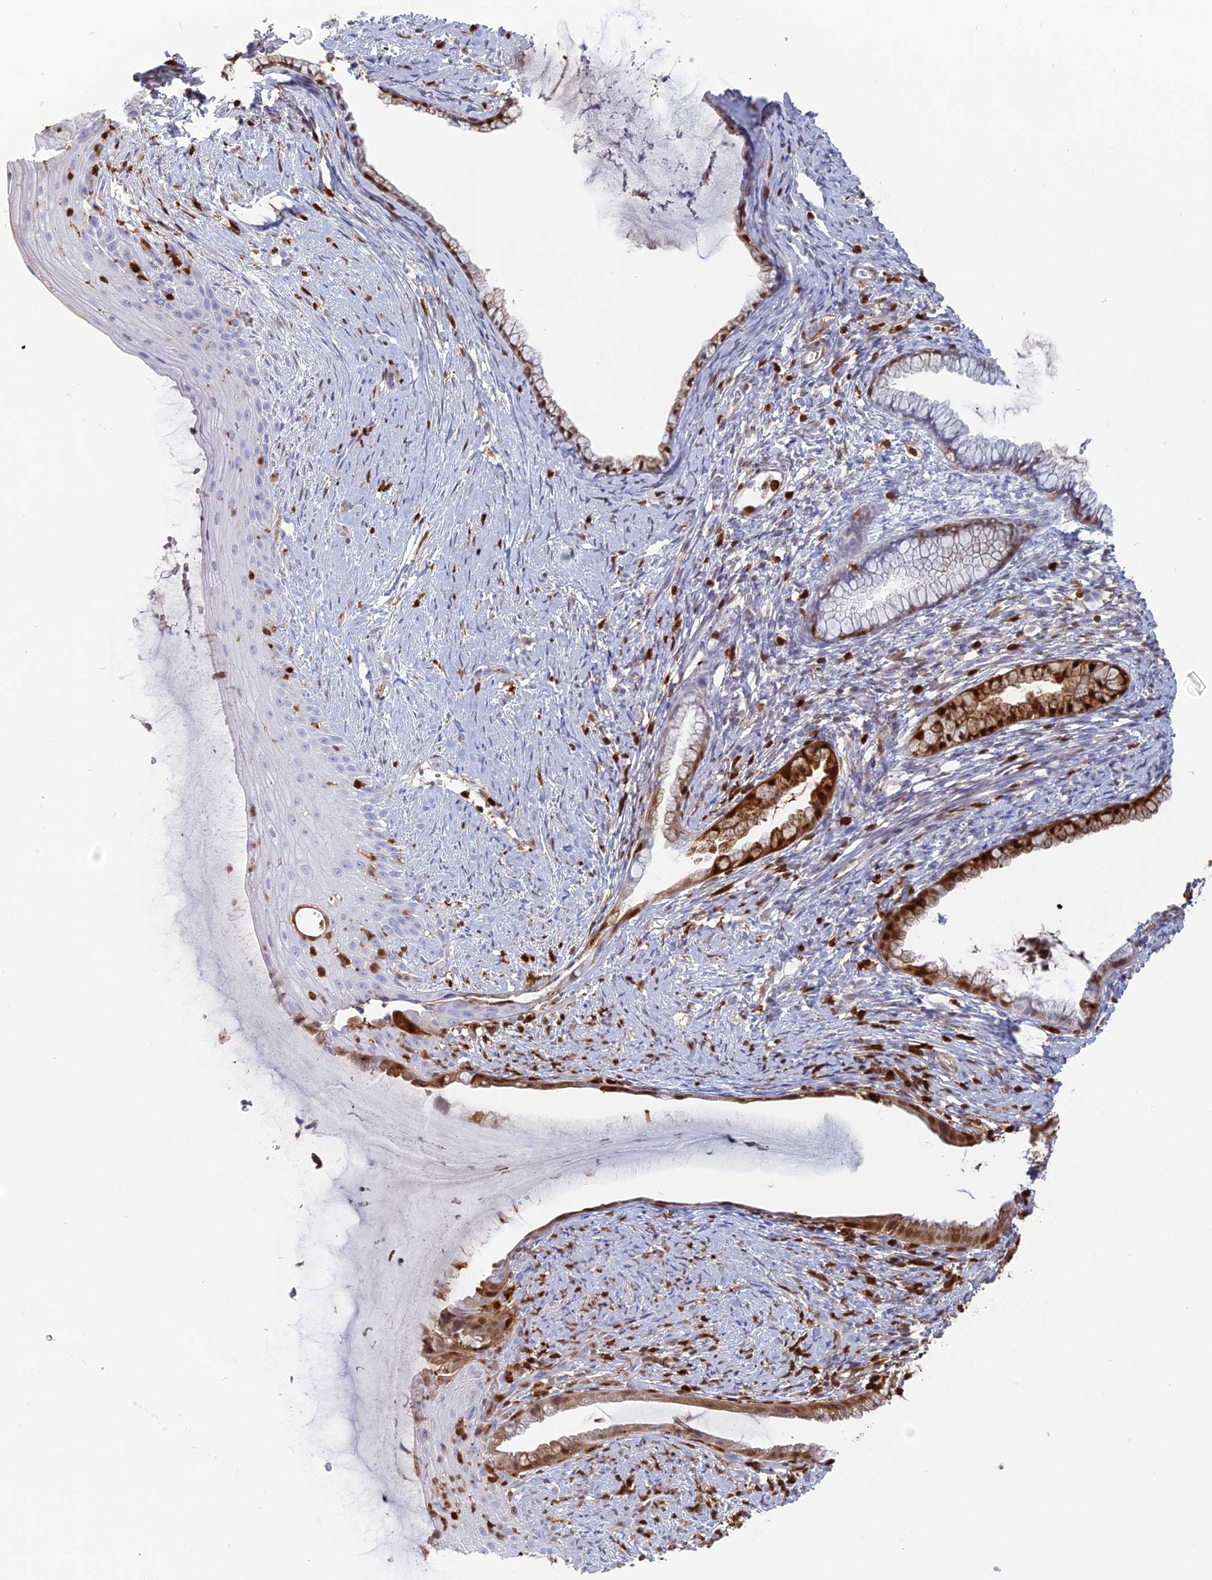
{"staining": {"intensity": "strong", "quantity": "<25%", "location": "cytoplasmic/membranous,nuclear"}, "tissue": "cervix", "cell_type": "Glandular cells", "image_type": "normal", "snomed": [{"axis": "morphology", "description": "Normal tissue, NOS"}, {"axis": "topography", "description": "Cervix"}], "caption": "Glandular cells show medium levels of strong cytoplasmic/membranous,nuclear expression in approximately <25% of cells in unremarkable human cervix.", "gene": "PGBD4", "patient": {"sex": "female", "age": 36}}